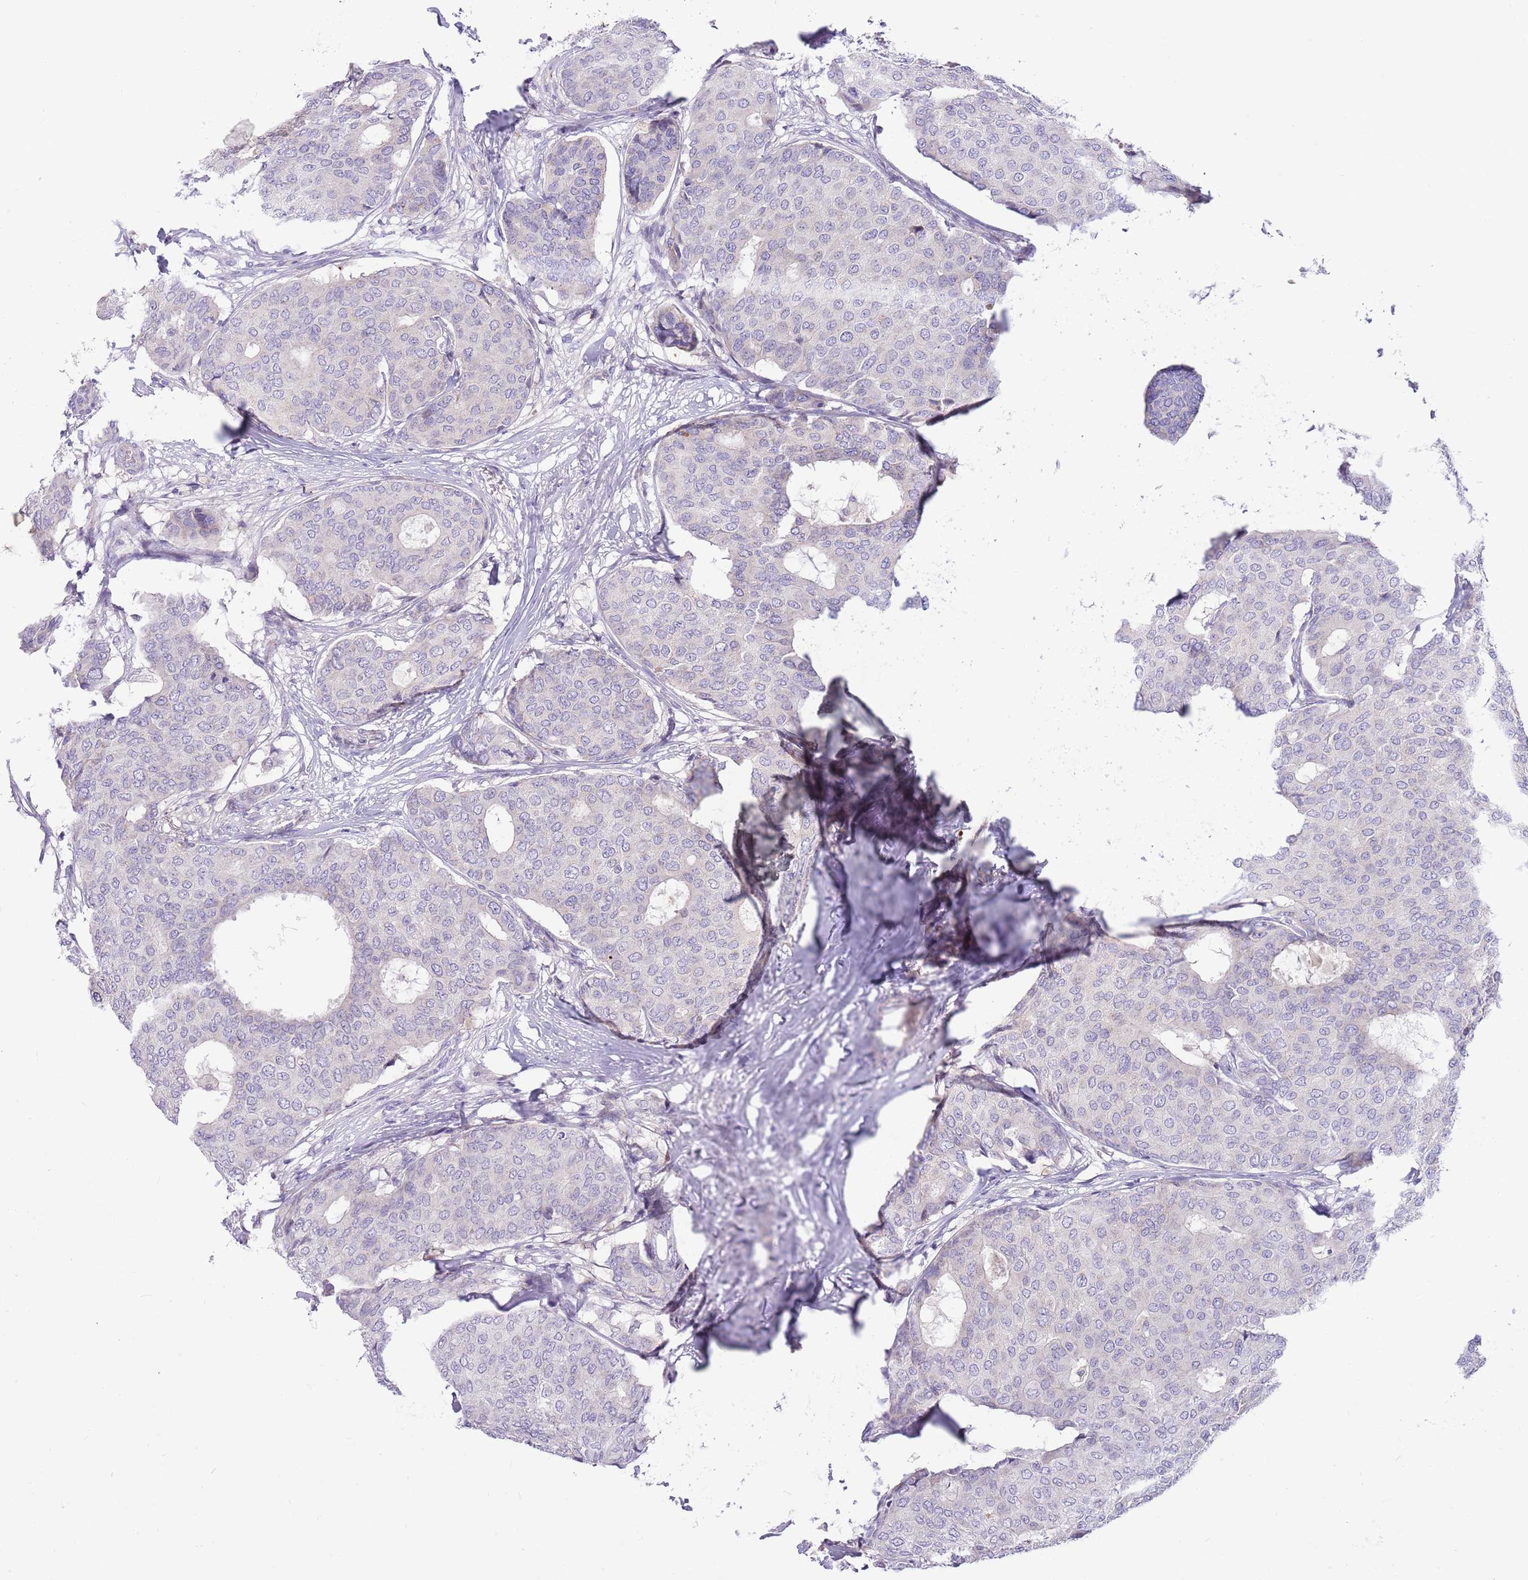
{"staining": {"intensity": "negative", "quantity": "none", "location": "none"}, "tissue": "breast cancer", "cell_type": "Tumor cells", "image_type": "cancer", "snomed": [{"axis": "morphology", "description": "Duct carcinoma"}, {"axis": "topography", "description": "Breast"}], "caption": "The micrograph shows no staining of tumor cells in breast cancer. Brightfield microscopy of IHC stained with DAB (3,3'-diaminobenzidine) (brown) and hematoxylin (blue), captured at high magnification.", "gene": "DDHD1", "patient": {"sex": "female", "age": 75}}